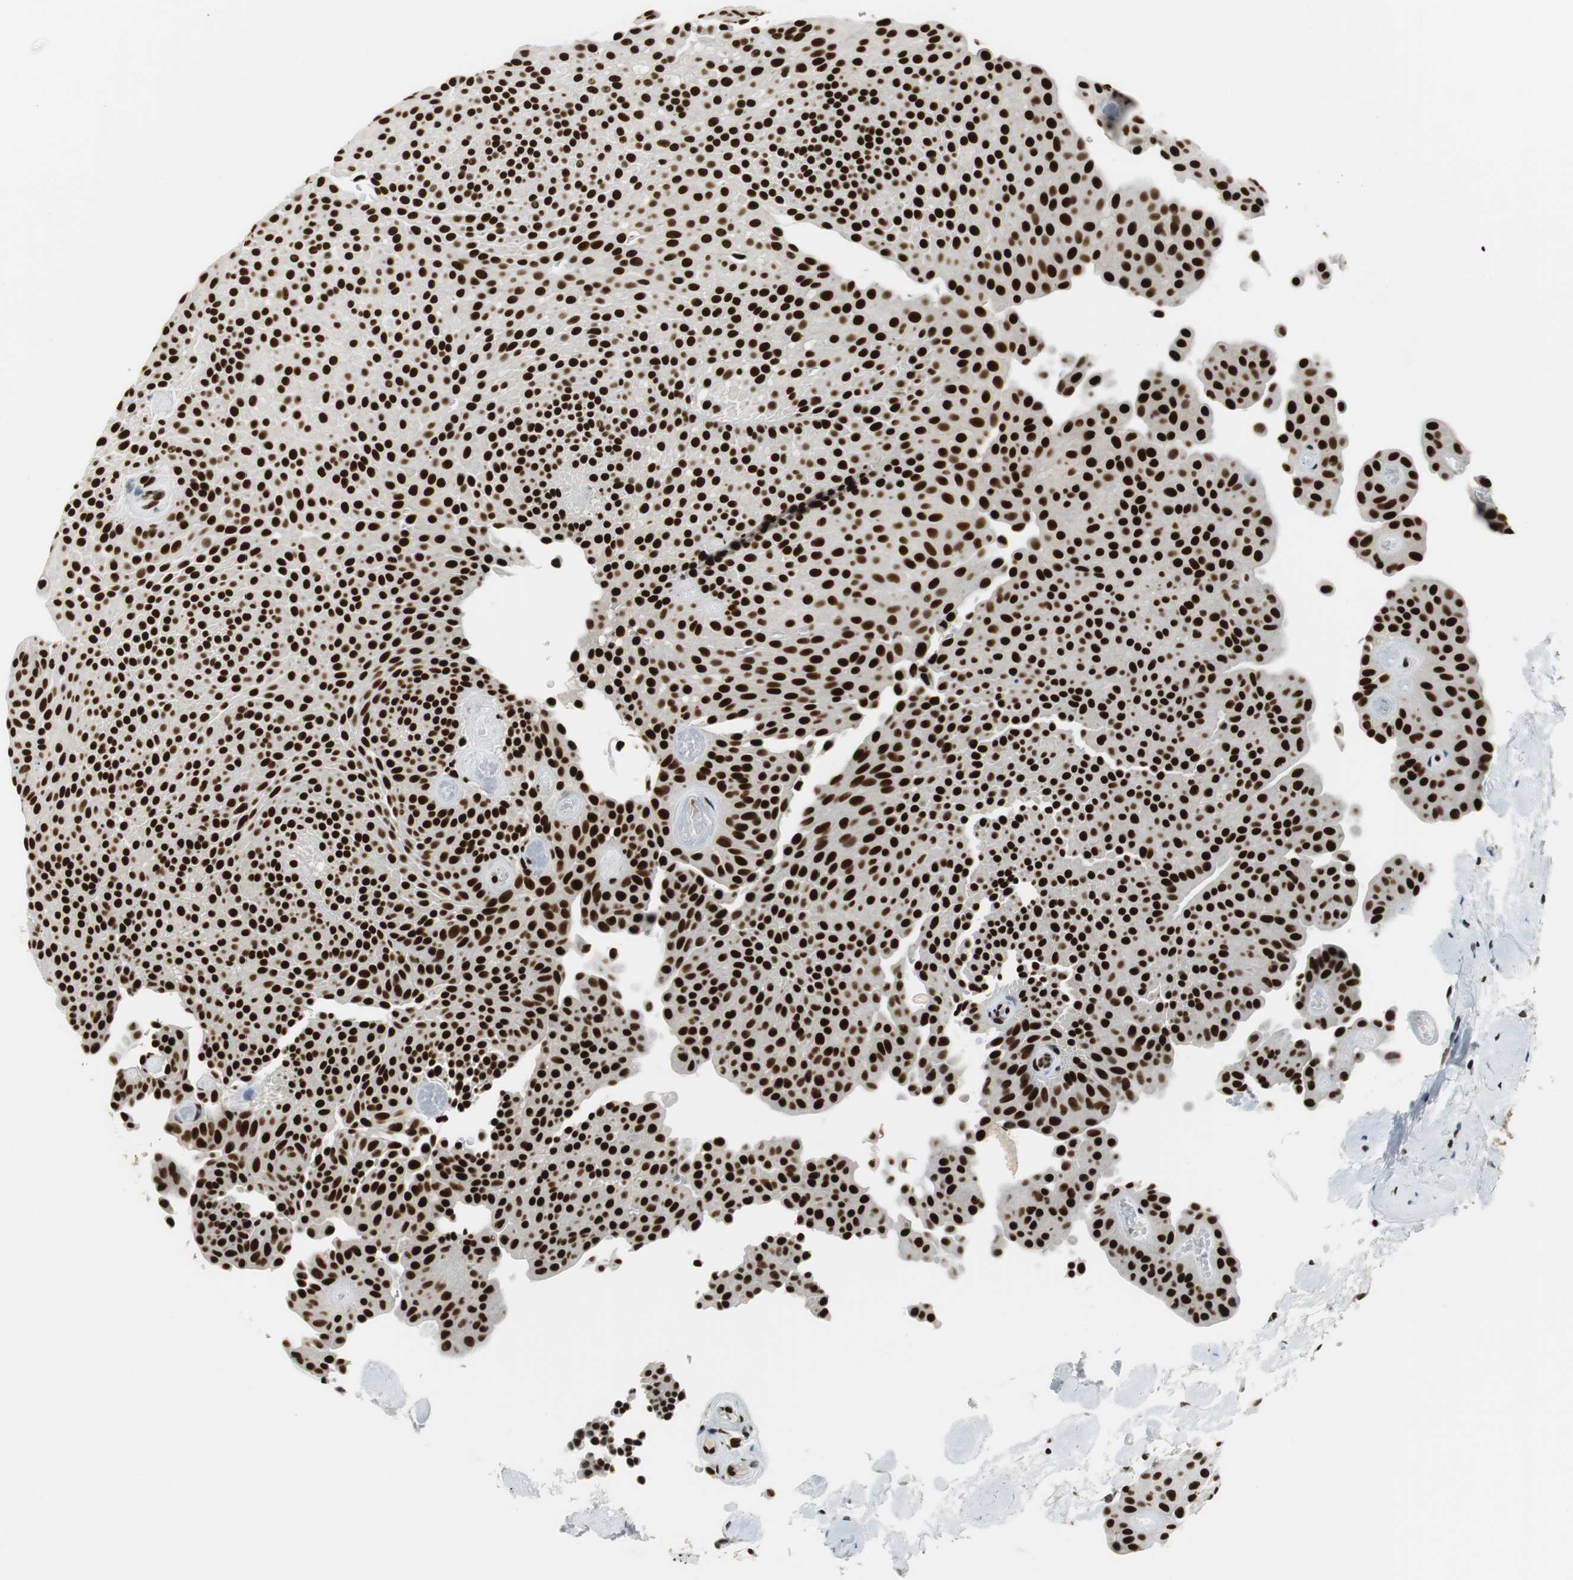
{"staining": {"intensity": "strong", "quantity": ">75%", "location": "nuclear"}, "tissue": "urothelial cancer", "cell_type": "Tumor cells", "image_type": "cancer", "snomed": [{"axis": "morphology", "description": "Urothelial carcinoma, Low grade"}, {"axis": "topography", "description": "Urinary bladder"}], "caption": "DAB immunohistochemical staining of human urothelial carcinoma (low-grade) reveals strong nuclear protein staining in approximately >75% of tumor cells. (Brightfield microscopy of DAB IHC at high magnification).", "gene": "PRKDC", "patient": {"sex": "female", "age": 60}}